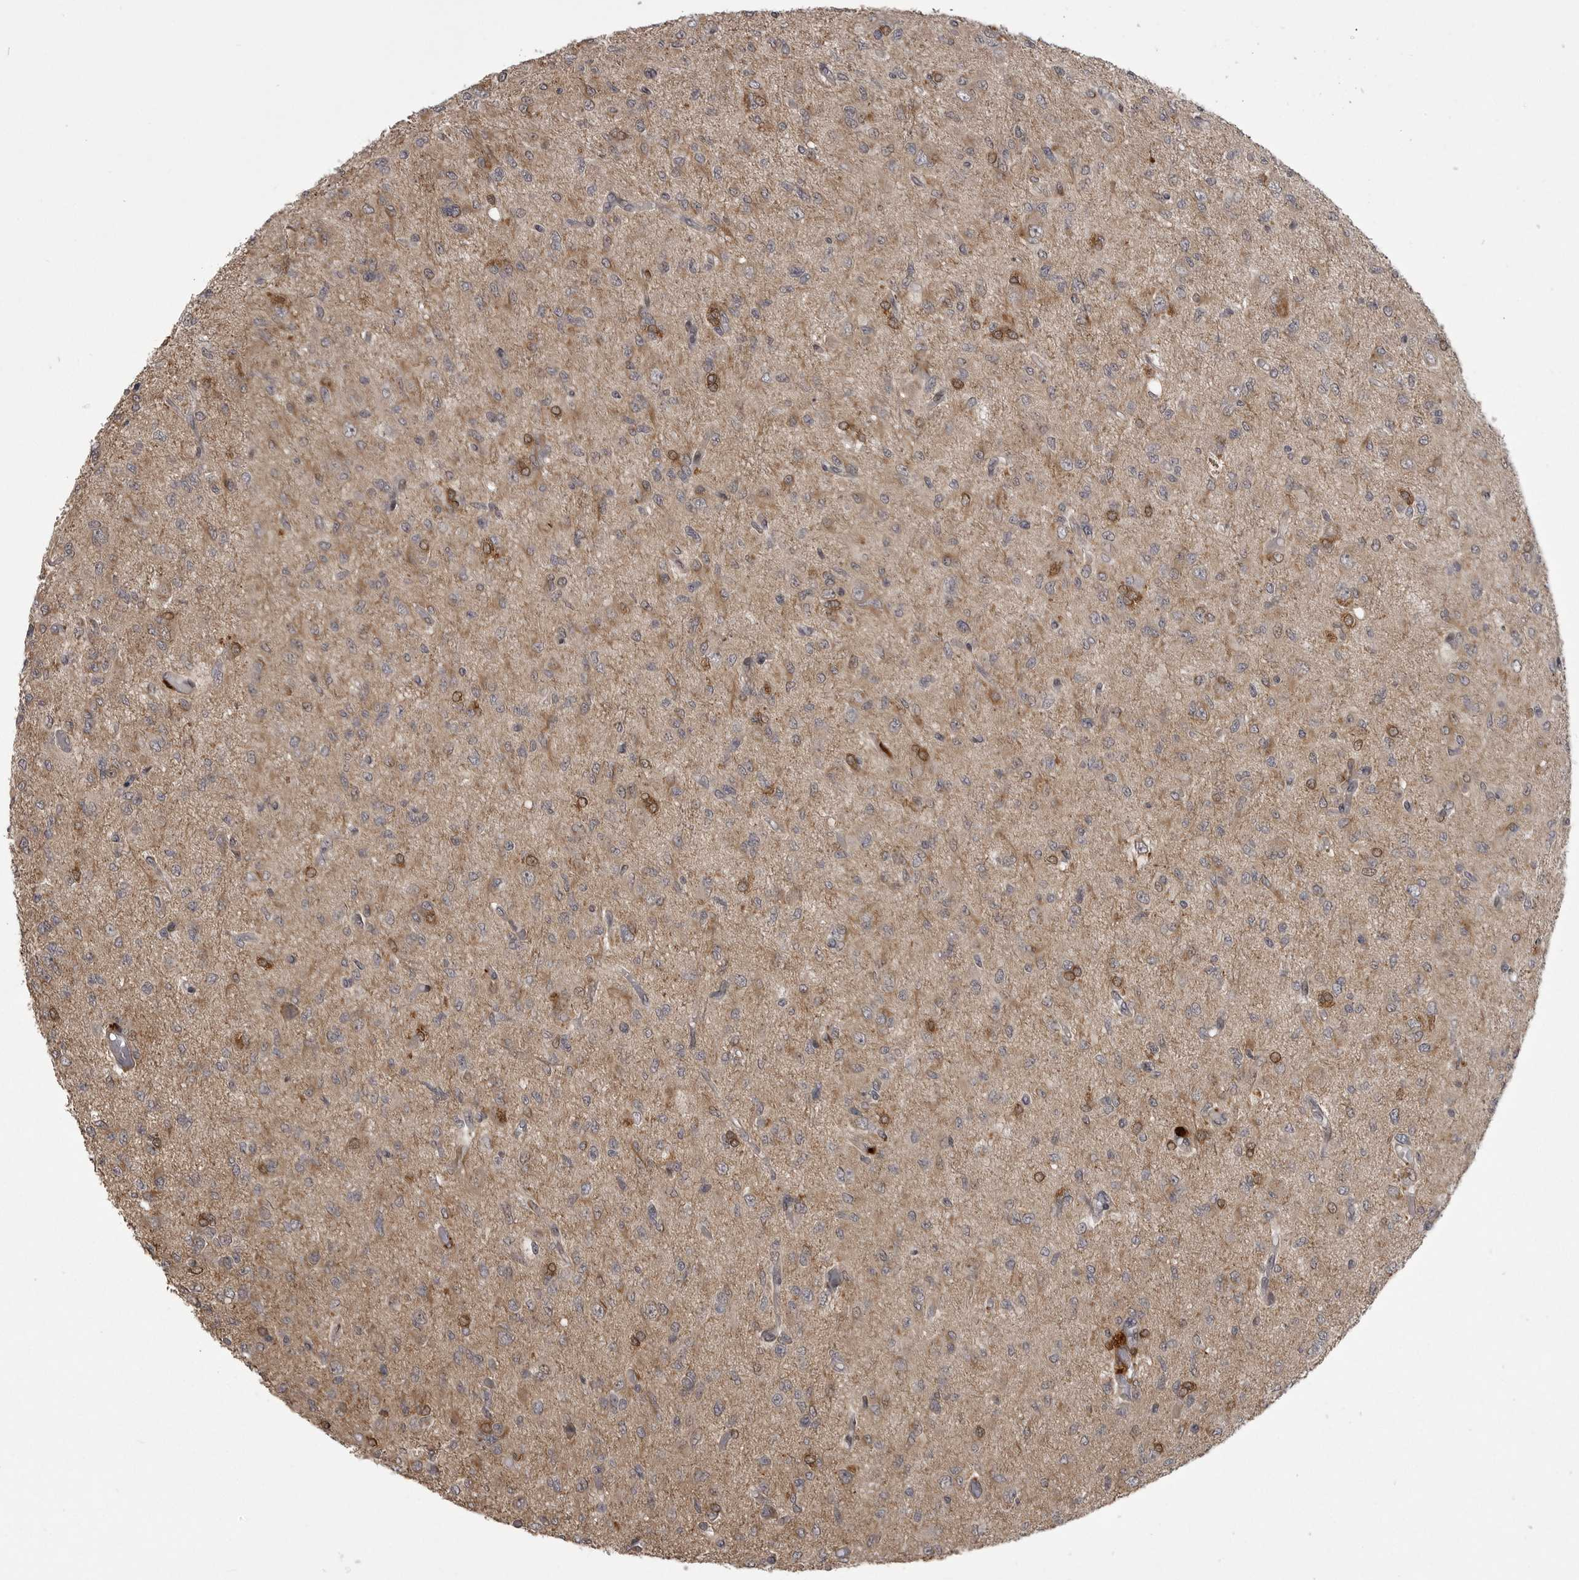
{"staining": {"intensity": "moderate", "quantity": ">75%", "location": "cytoplasmic/membranous"}, "tissue": "glioma", "cell_type": "Tumor cells", "image_type": "cancer", "snomed": [{"axis": "morphology", "description": "Glioma, malignant, High grade"}, {"axis": "topography", "description": "Brain"}], "caption": "A high-resolution photomicrograph shows IHC staining of high-grade glioma (malignant), which exhibits moderate cytoplasmic/membranous expression in about >75% of tumor cells. (Brightfield microscopy of DAB IHC at high magnification).", "gene": "SNX16", "patient": {"sex": "female", "age": 59}}